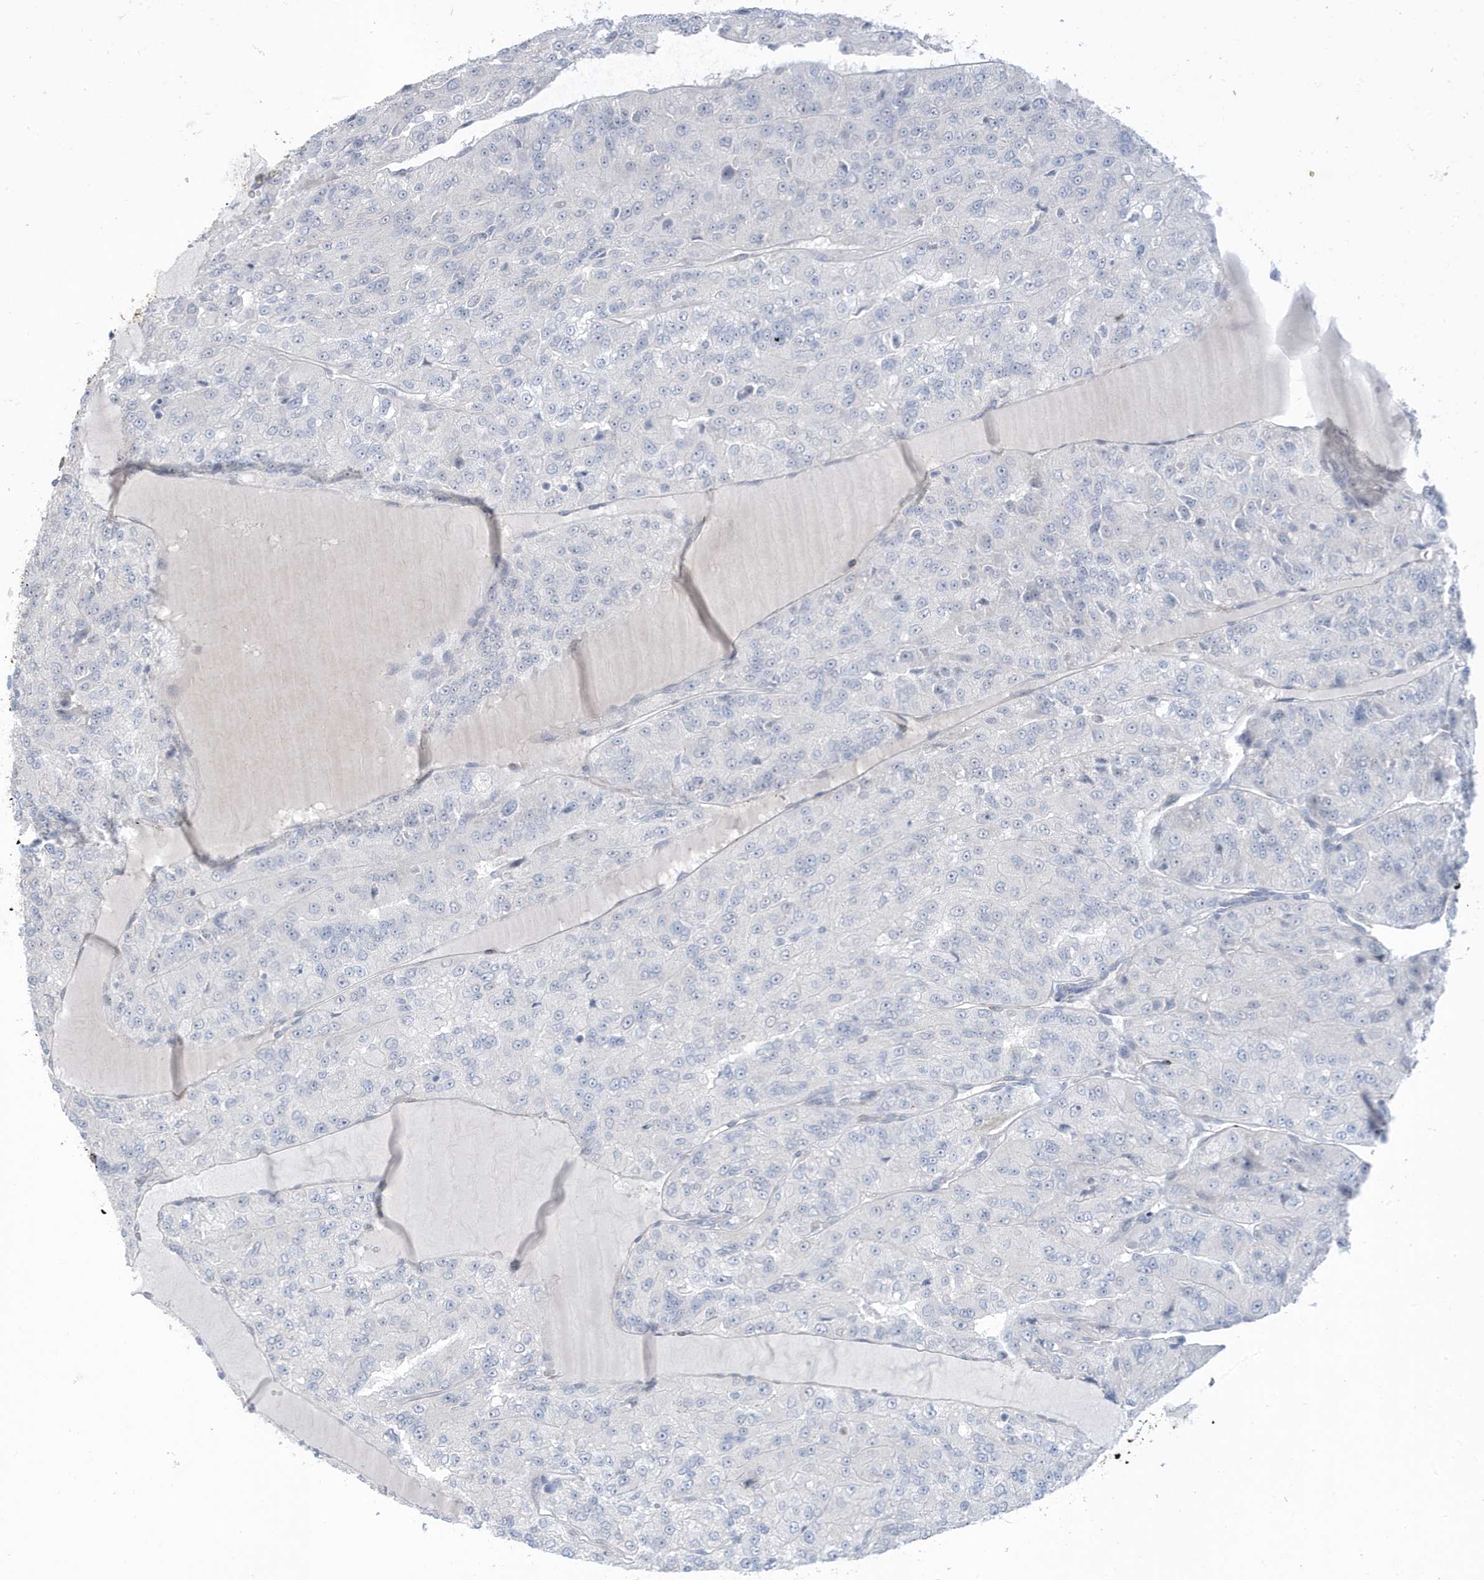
{"staining": {"intensity": "negative", "quantity": "none", "location": "none"}, "tissue": "renal cancer", "cell_type": "Tumor cells", "image_type": "cancer", "snomed": [{"axis": "morphology", "description": "Adenocarcinoma, NOS"}, {"axis": "topography", "description": "Kidney"}], "caption": "The histopathology image displays no significant positivity in tumor cells of adenocarcinoma (renal). (Immunohistochemistry (ihc), brightfield microscopy, high magnification).", "gene": "PERM1", "patient": {"sex": "female", "age": 63}}